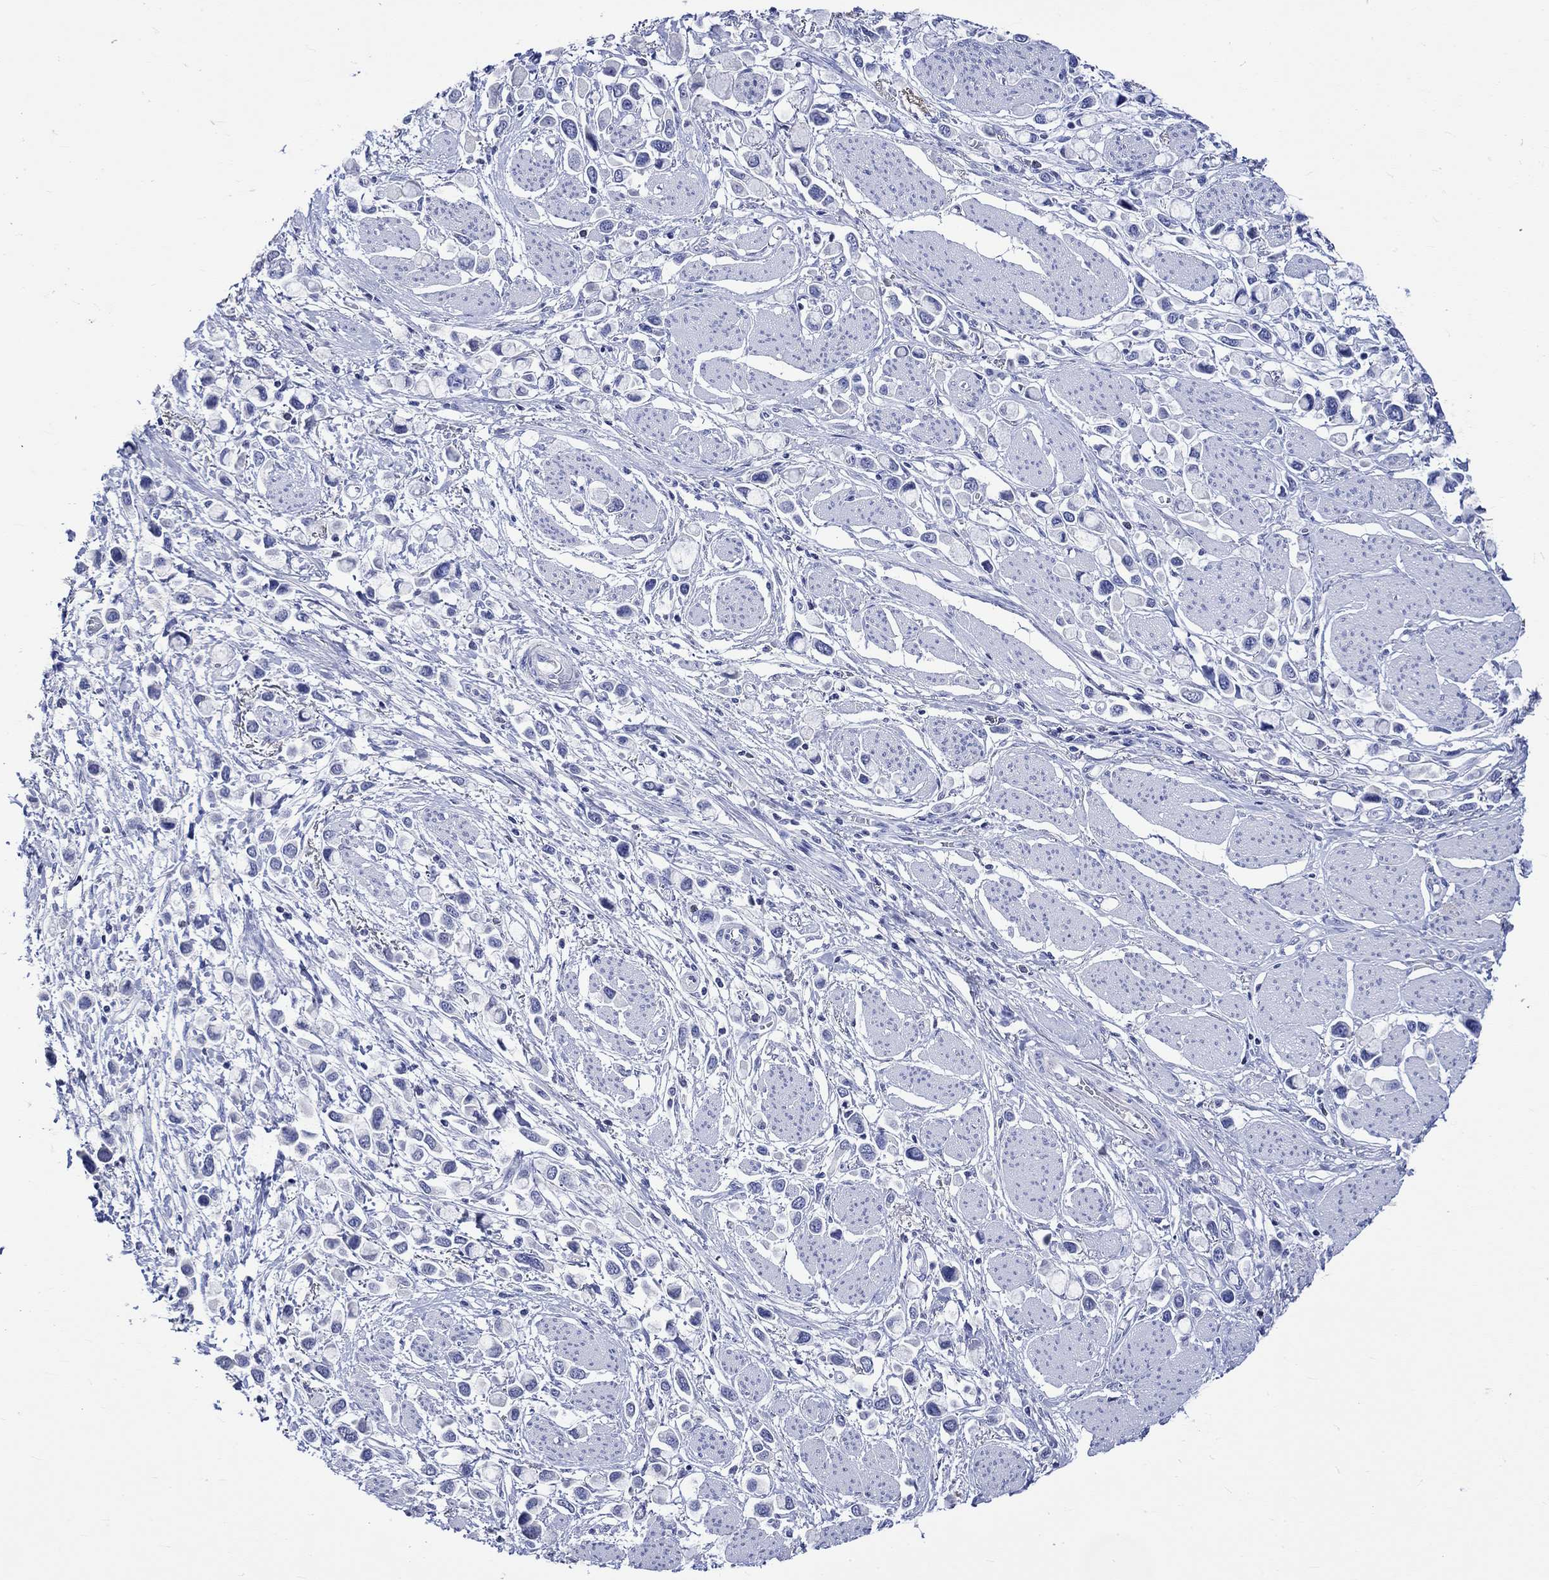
{"staining": {"intensity": "negative", "quantity": "none", "location": "none"}, "tissue": "stomach cancer", "cell_type": "Tumor cells", "image_type": "cancer", "snomed": [{"axis": "morphology", "description": "Adenocarcinoma, NOS"}, {"axis": "topography", "description": "Stomach"}], "caption": "Micrograph shows no protein positivity in tumor cells of stomach adenocarcinoma tissue.", "gene": "KLHL35", "patient": {"sex": "female", "age": 81}}